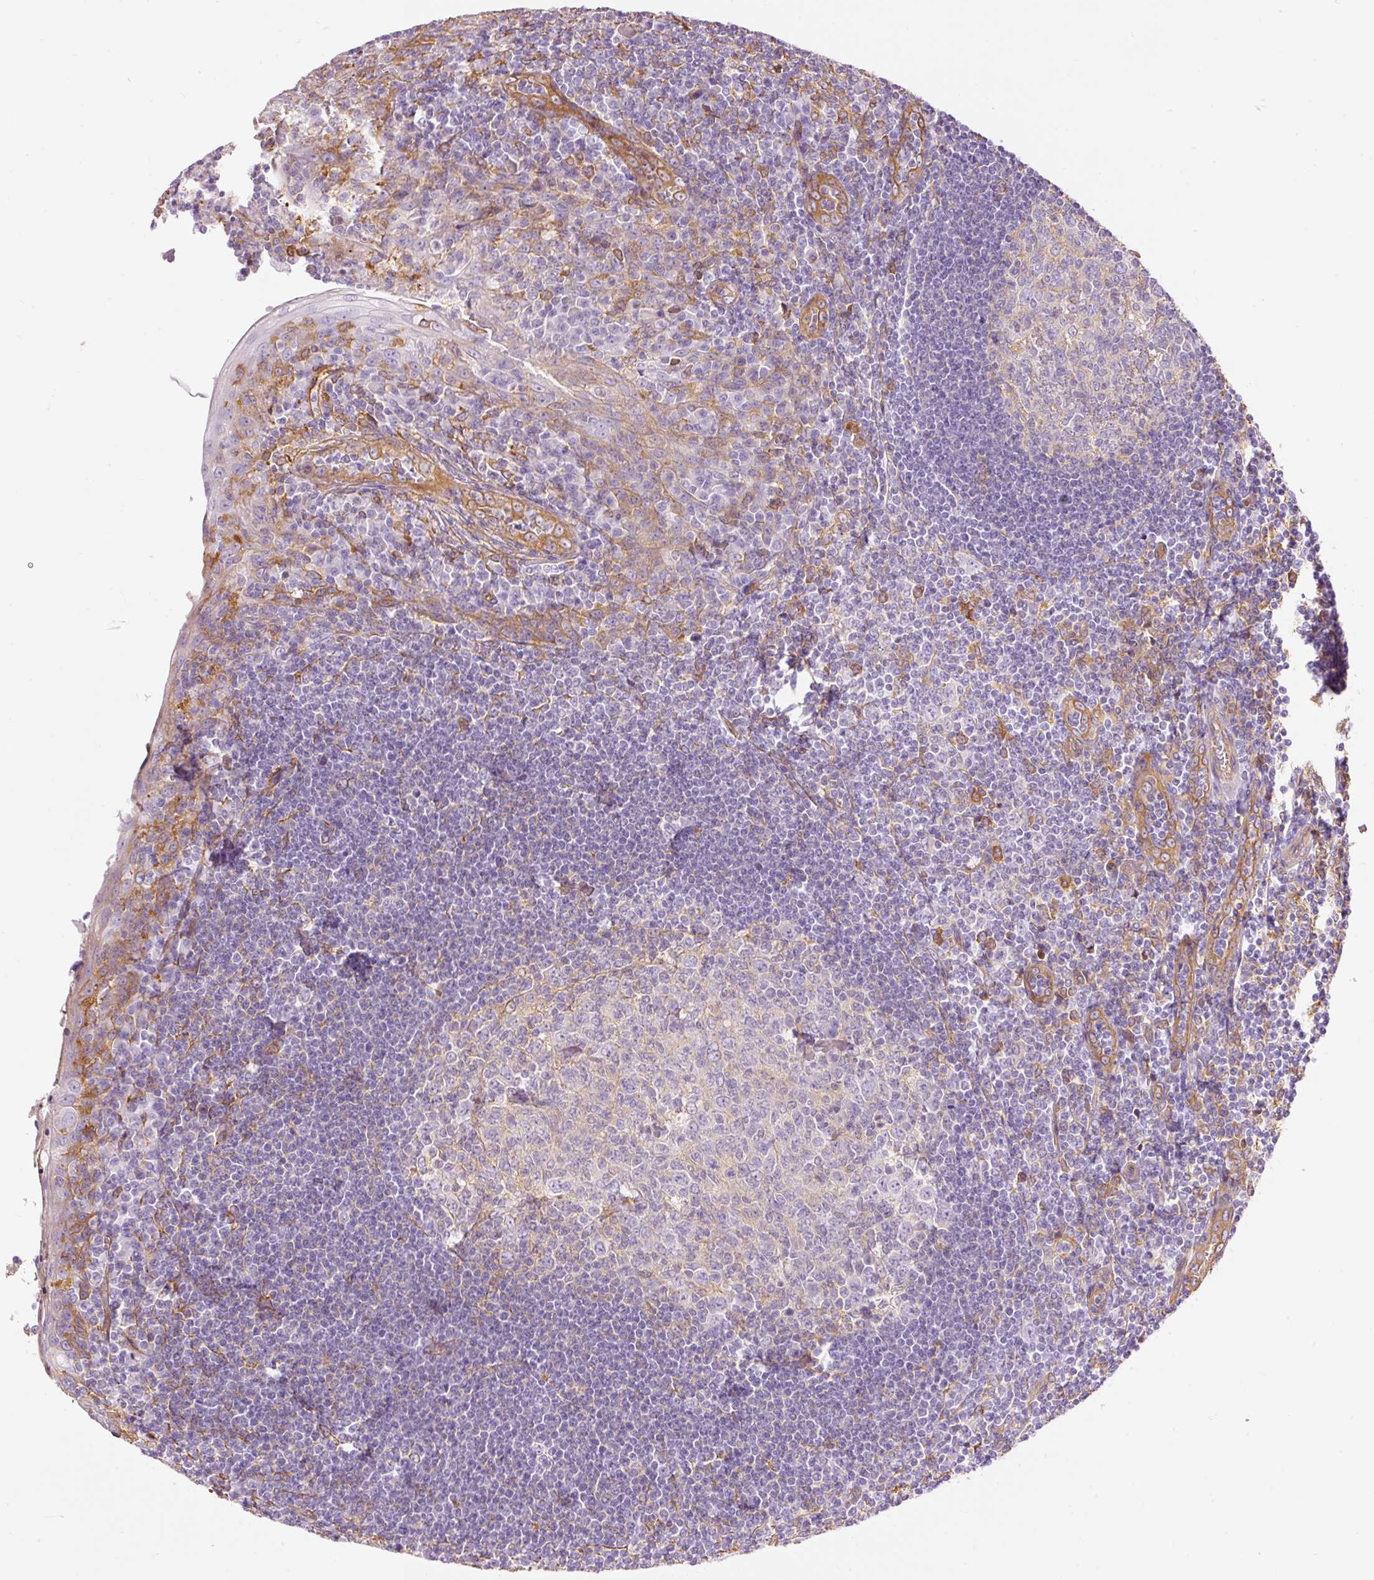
{"staining": {"intensity": "weak", "quantity": "25%-75%", "location": "cytoplasmic/membranous"}, "tissue": "tonsil", "cell_type": "Germinal center cells", "image_type": "normal", "snomed": [{"axis": "morphology", "description": "Normal tissue, NOS"}, {"axis": "topography", "description": "Tonsil"}], "caption": "Immunohistochemistry (IHC) of benign human tonsil displays low levels of weak cytoplasmic/membranous staining in approximately 25%-75% of germinal center cells.", "gene": "ENSG00000249624", "patient": {"sex": "male", "age": 27}}